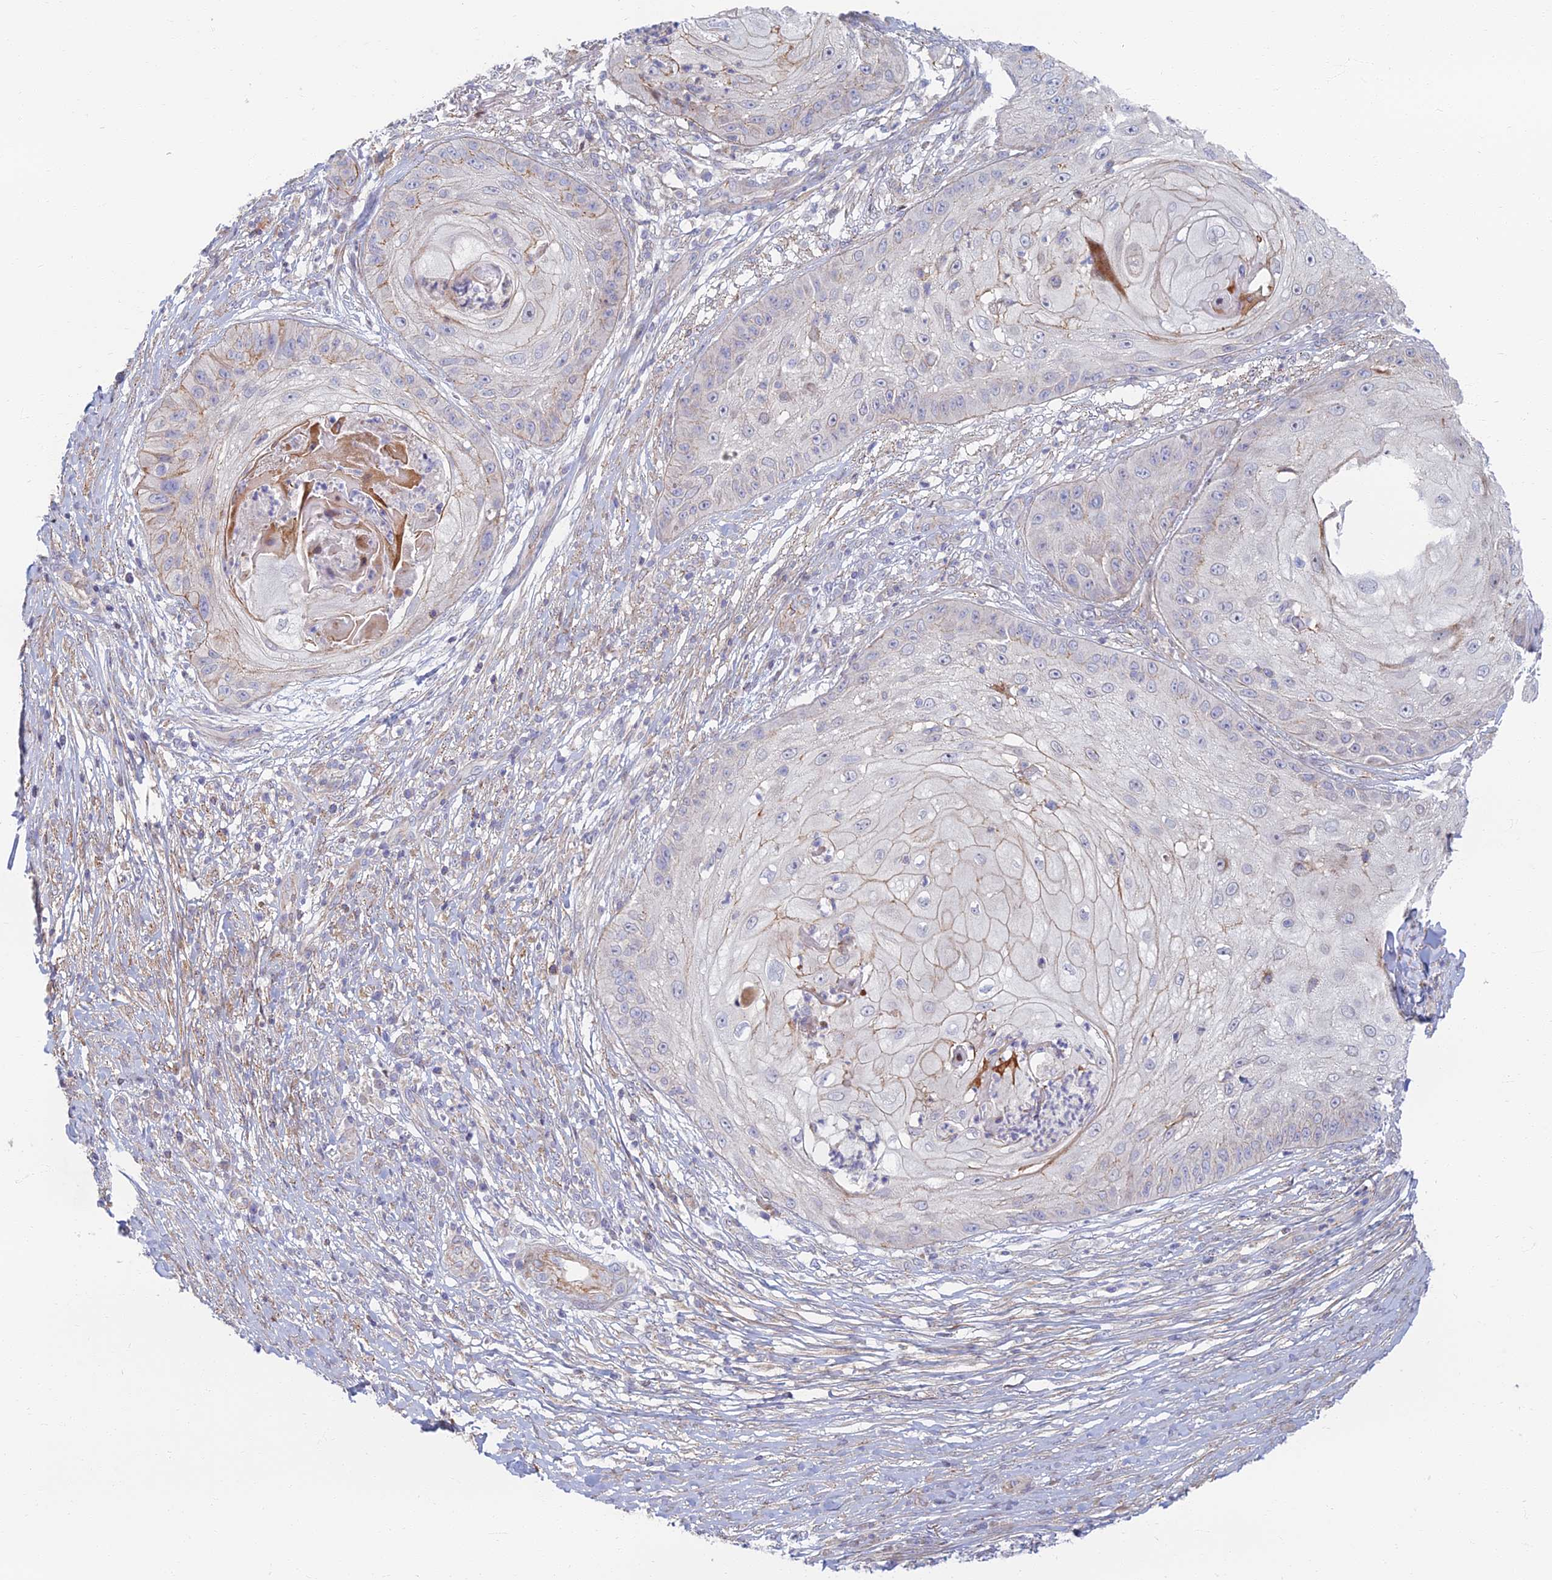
{"staining": {"intensity": "weak", "quantity": "<25%", "location": "cytoplasmic/membranous"}, "tissue": "skin cancer", "cell_type": "Tumor cells", "image_type": "cancer", "snomed": [{"axis": "morphology", "description": "Squamous cell carcinoma, NOS"}, {"axis": "topography", "description": "Skin"}], "caption": "There is no significant positivity in tumor cells of squamous cell carcinoma (skin).", "gene": "C15orf40", "patient": {"sex": "male", "age": 70}}